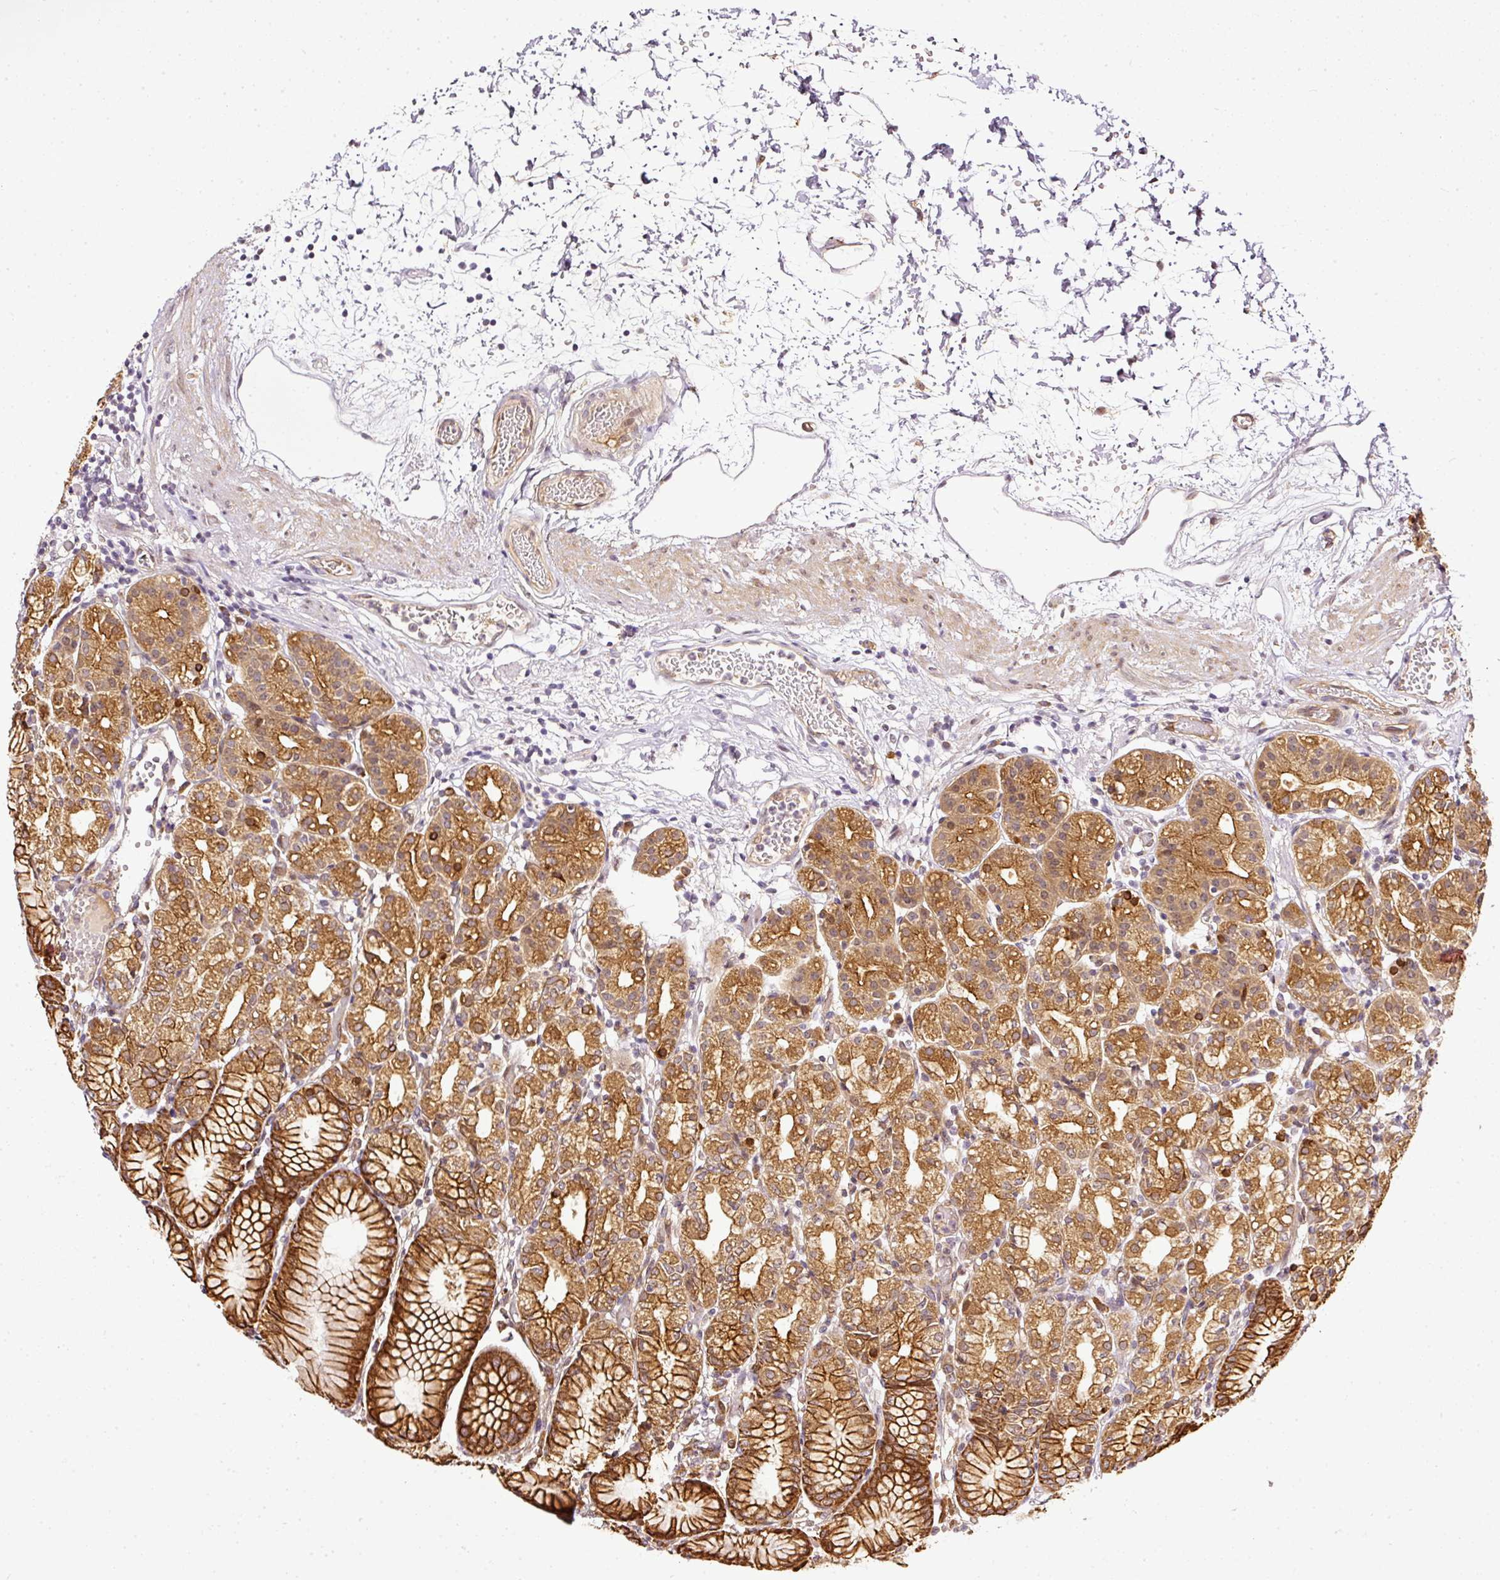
{"staining": {"intensity": "strong", "quantity": ">75%", "location": "cytoplasmic/membranous"}, "tissue": "stomach", "cell_type": "Glandular cells", "image_type": "normal", "snomed": [{"axis": "morphology", "description": "Normal tissue, NOS"}, {"axis": "topography", "description": "Stomach"}], "caption": "An image of stomach stained for a protein demonstrates strong cytoplasmic/membranous brown staining in glandular cells. (DAB (3,3'-diaminobenzidine) IHC, brown staining for protein, blue staining for nuclei).", "gene": "MIF4GD", "patient": {"sex": "female", "age": 57}}